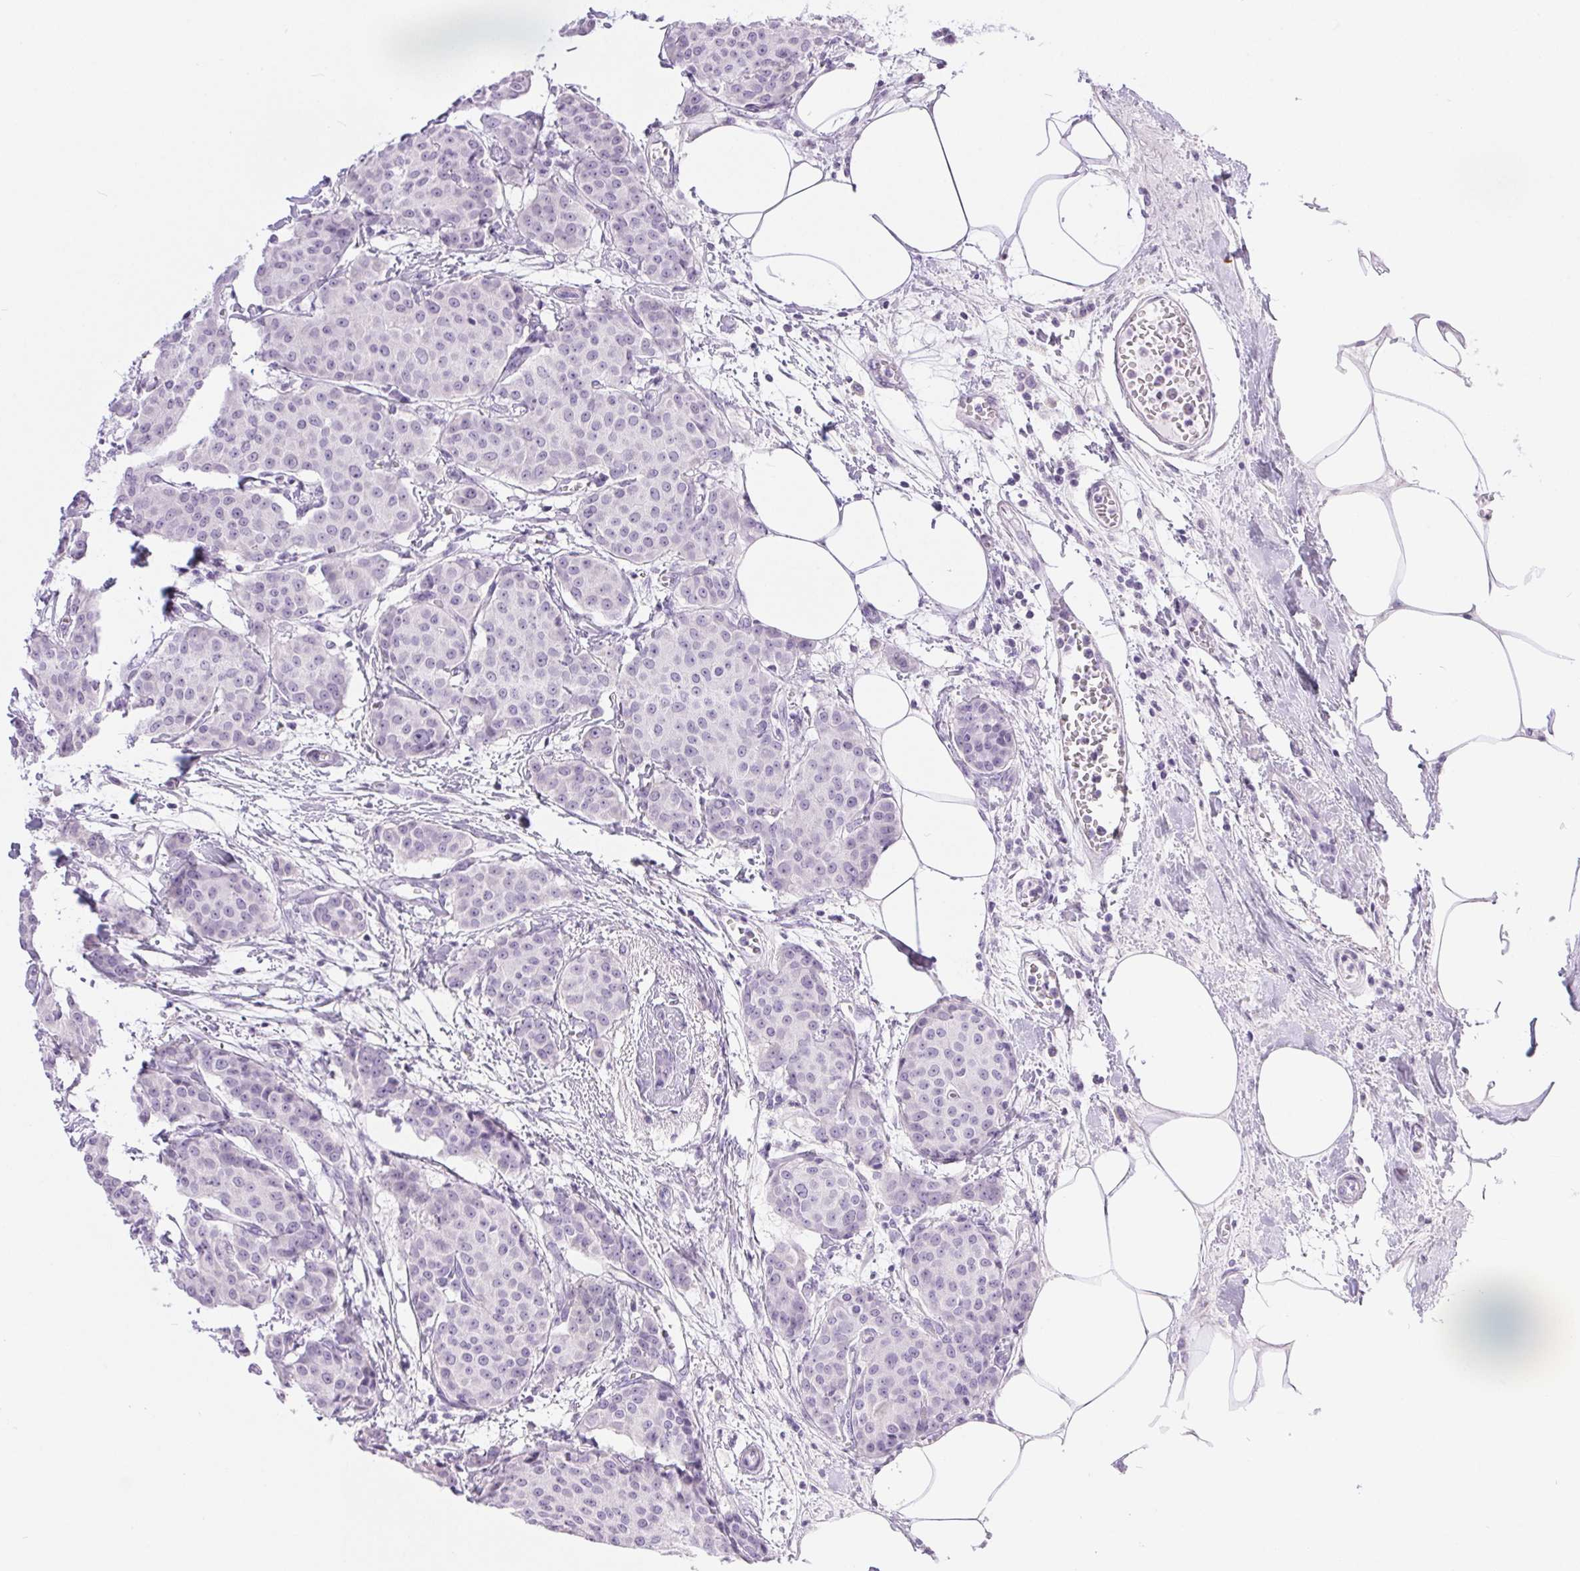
{"staining": {"intensity": "negative", "quantity": "none", "location": "none"}, "tissue": "breast cancer", "cell_type": "Tumor cells", "image_type": "cancer", "snomed": [{"axis": "morphology", "description": "Duct carcinoma"}, {"axis": "topography", "description": "Breast"}], "caption": "The IHC photomicrograph has no significant staining in tumor cells of breast cancer tissue.", "gene": "XDH", "patient": {"sex": "female", "age": 91}}